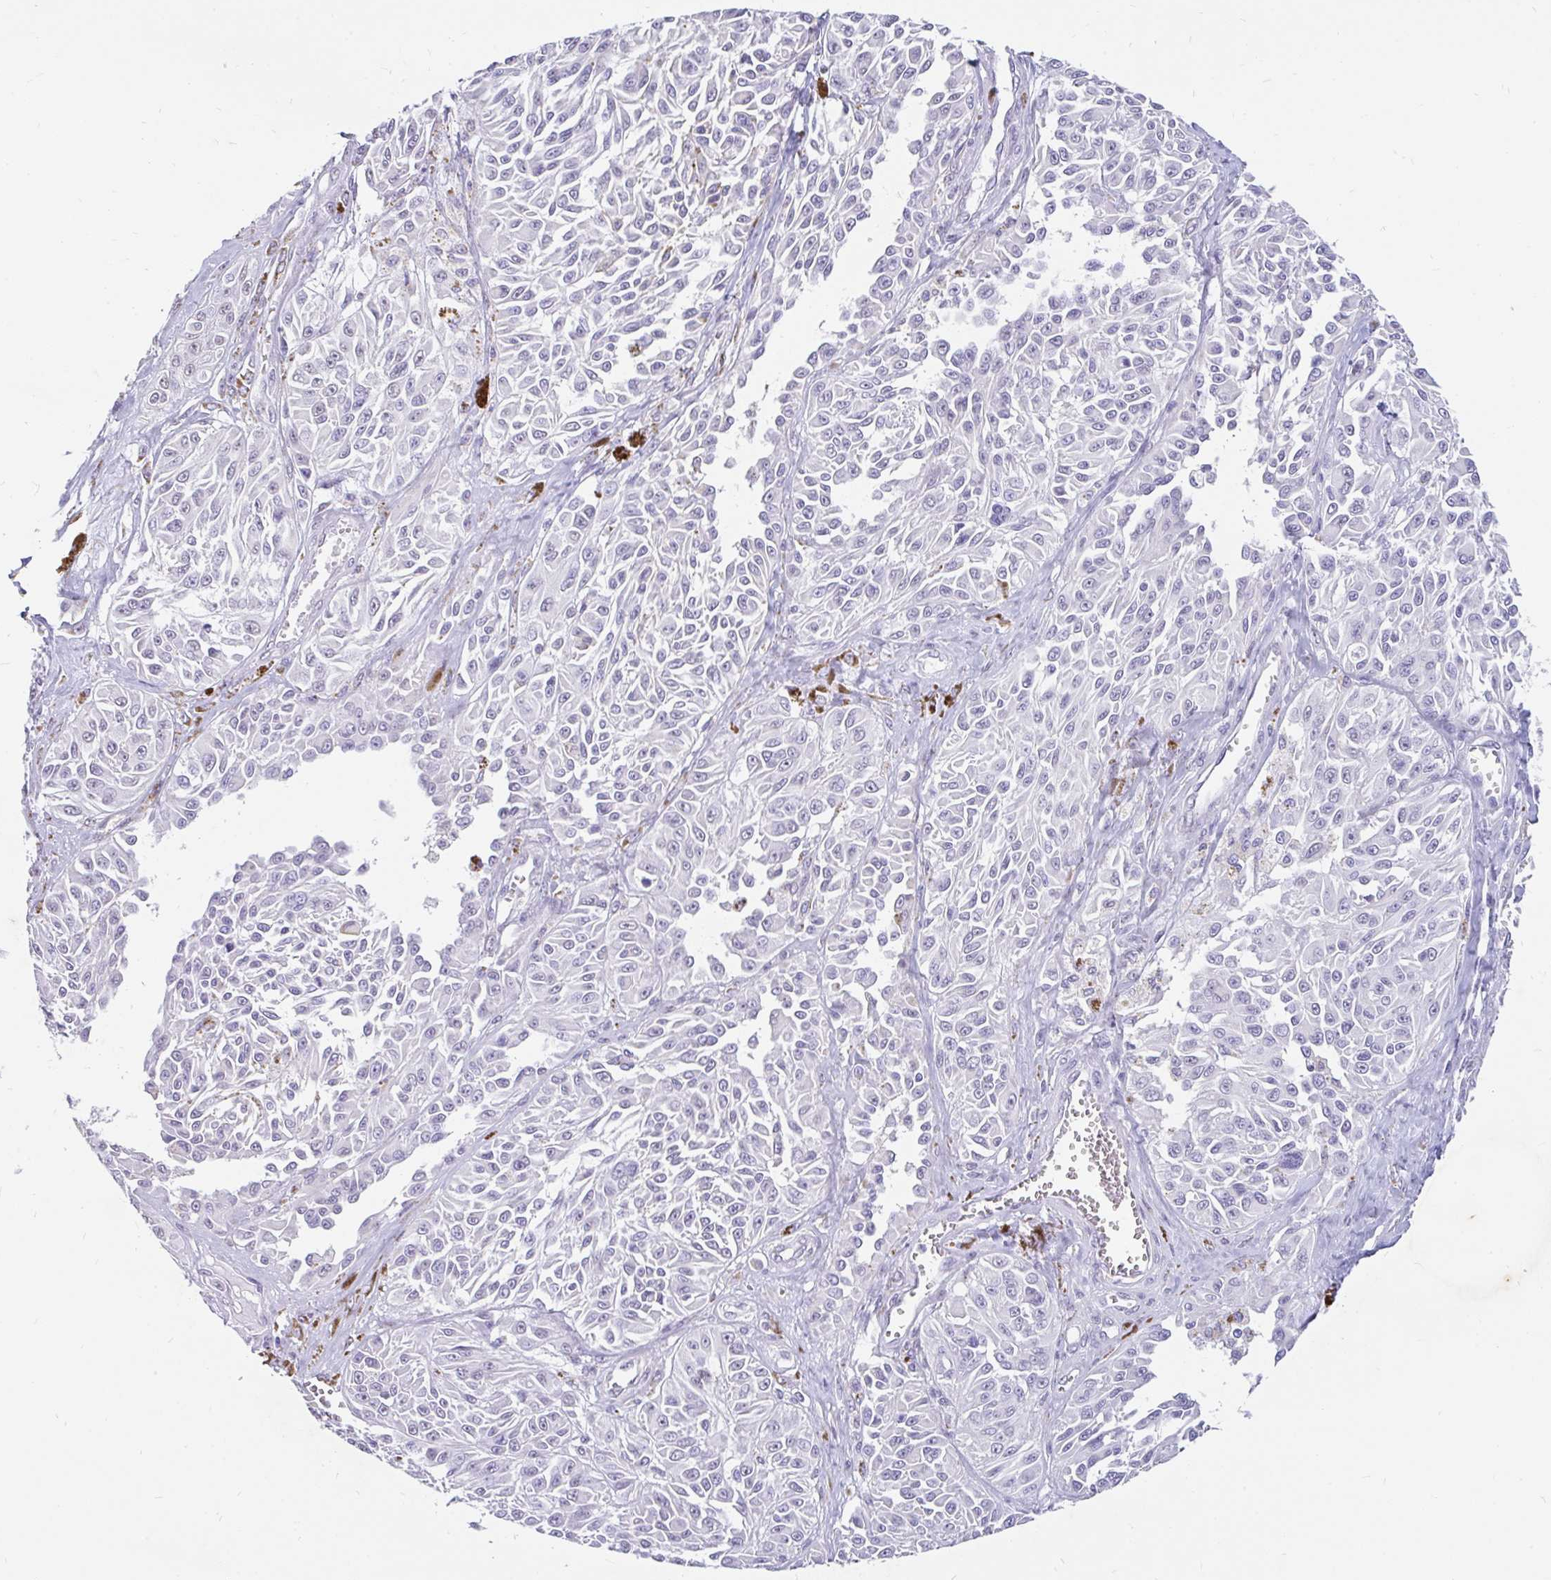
{"staining": {"intensity": "negative", "quantity": "none", "location": "none"}, "tissue": "melanoma", "cell_type": "Tumor cells", "image_type": "cancer", "snomed": [{"axis": "morphology", "description": "Malignant melanoma, NOS"}, {"axis": "topography", "description": "Skin"}], "caption": "DAB (3,3'-diaminobenzidine) immunohistochemical staining of melanoma shows no significant expression in tumor cells.", "gene": "EML5", "patient": {"sex": "male", "age": 94}}